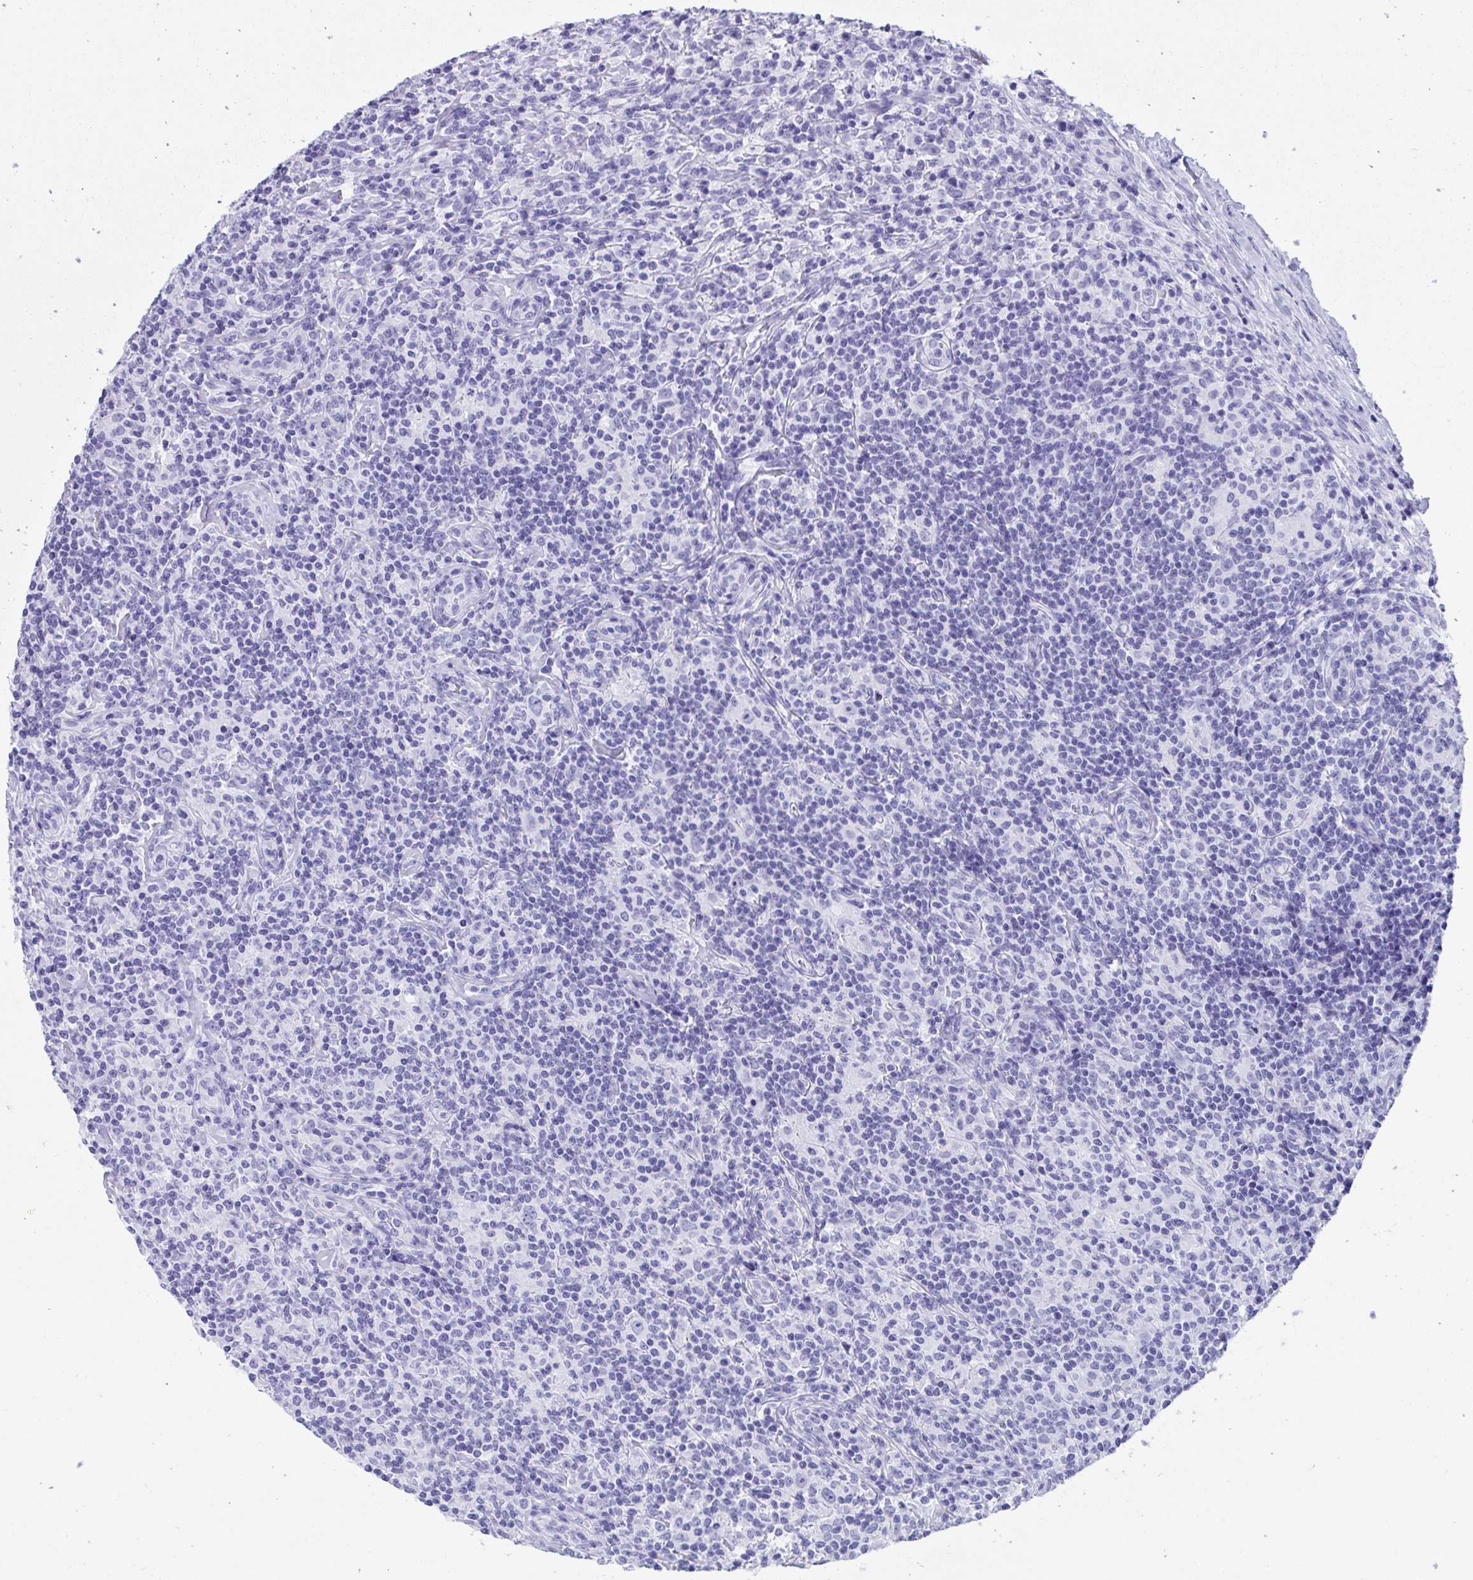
{"staining": {"intensity": "negative", "quantity": "none", "location": "none"}, "tissue": "lymphoma", "cell_type": "Tumor cells", "image_type": "cancer", "snomed": [{"axis": "morphology", "description": "Hodgkin's disease, NOS"}, {"axis": "morphology", "description": "Hodgkin's lymphoma, nodular sclerosis"}, {"axis": "topography", "description": "Lymph node"}], "caption": "Tumor cells are negative for protein expression in human lymphoma.", "gene": "TMEM35A", "patient": {"sex": "female", "age": 10}}